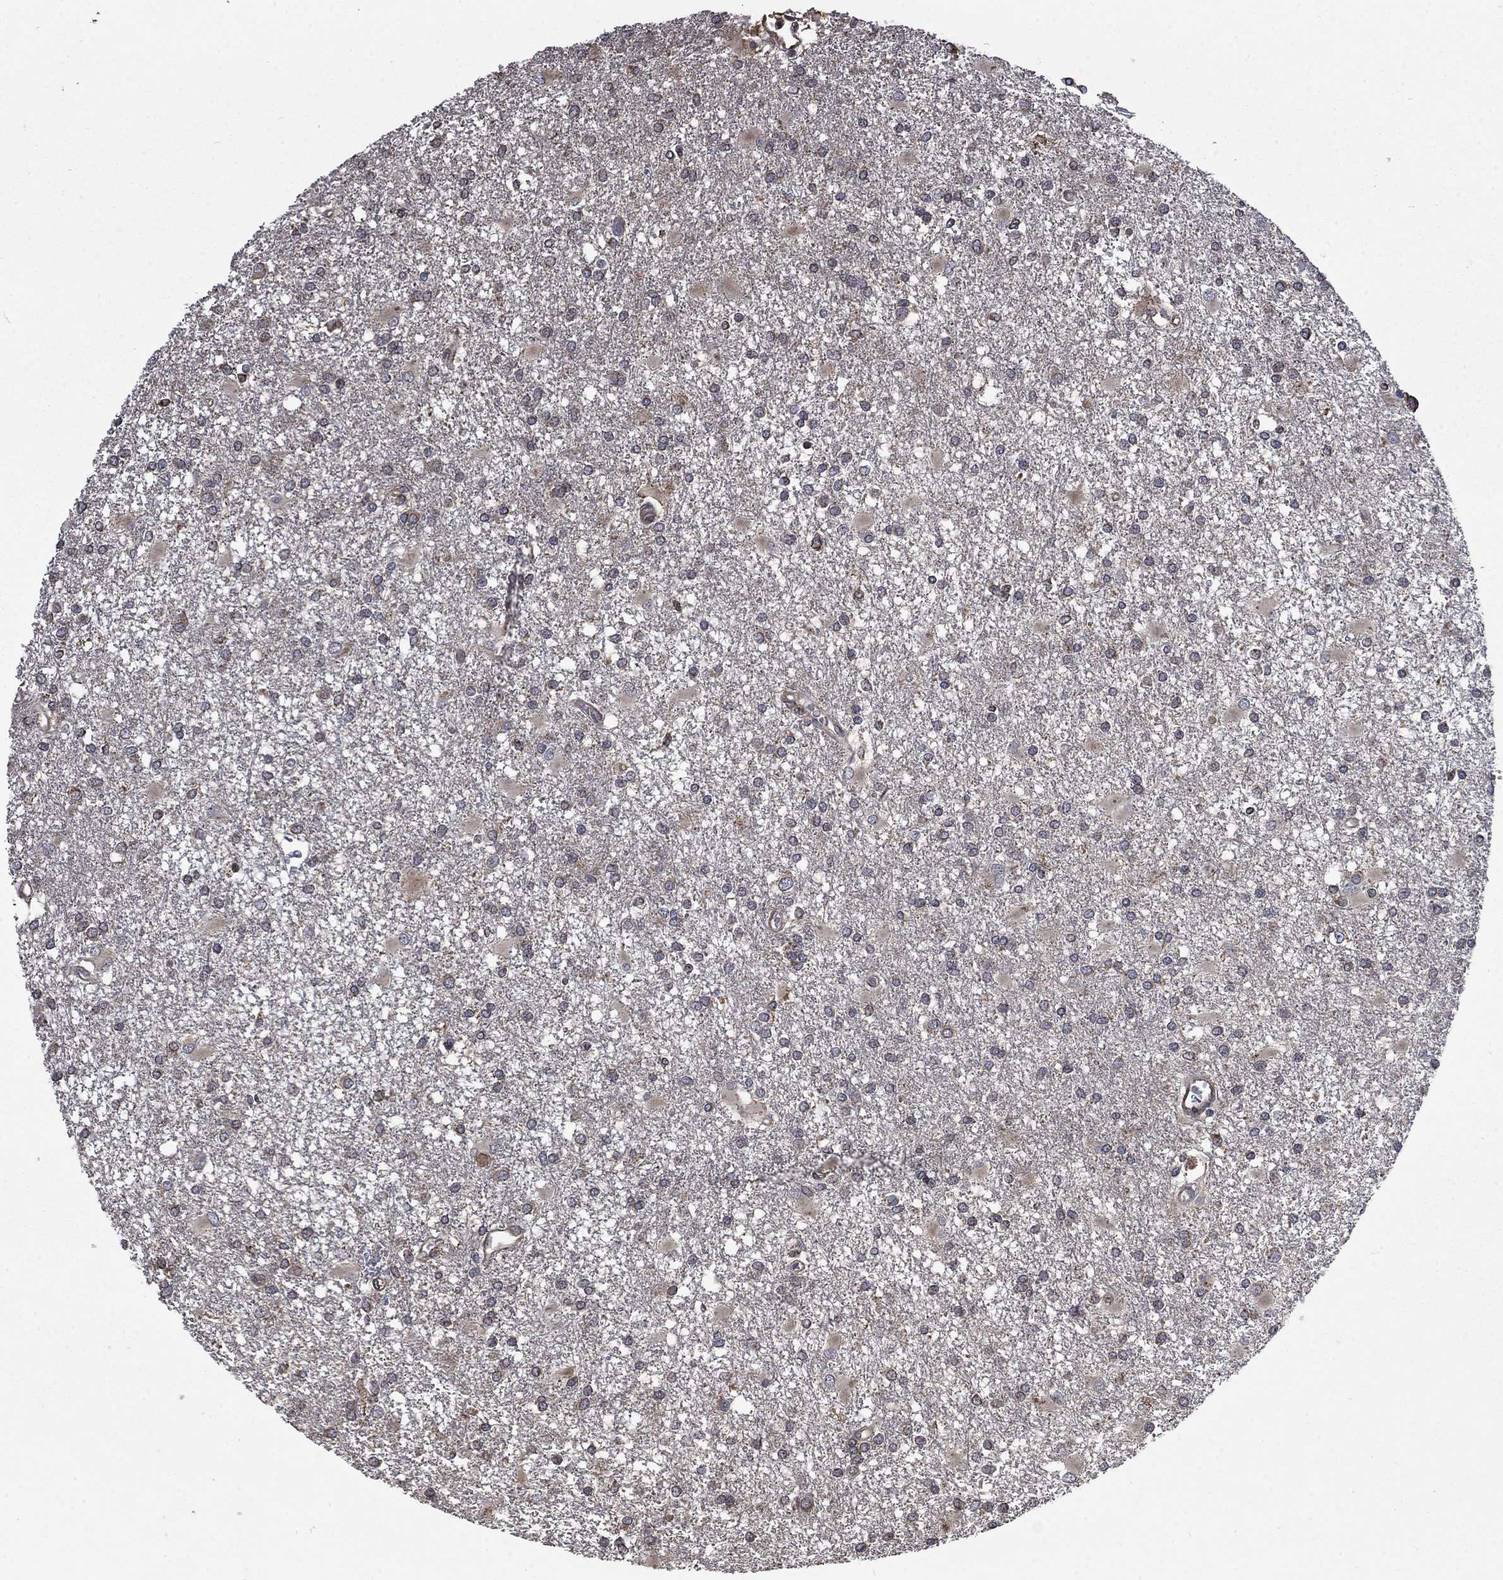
{"staining": {"intensity": "negative", "quantity": "none", "location": "none"}, "tissue": "glioma", "cell_type": "Tumor cells", "image_type": "cancer", "snomed": [{"axis": "morphology", "description": "Glioma, malignant, High grade"}, {"axis": "topography", "description": "Cerebral cortex"}], "caption": "Tumor cells show no significant expression in glioma.", "gene": "ESRRA", "patient": {"sex": "male", "age": 79}}